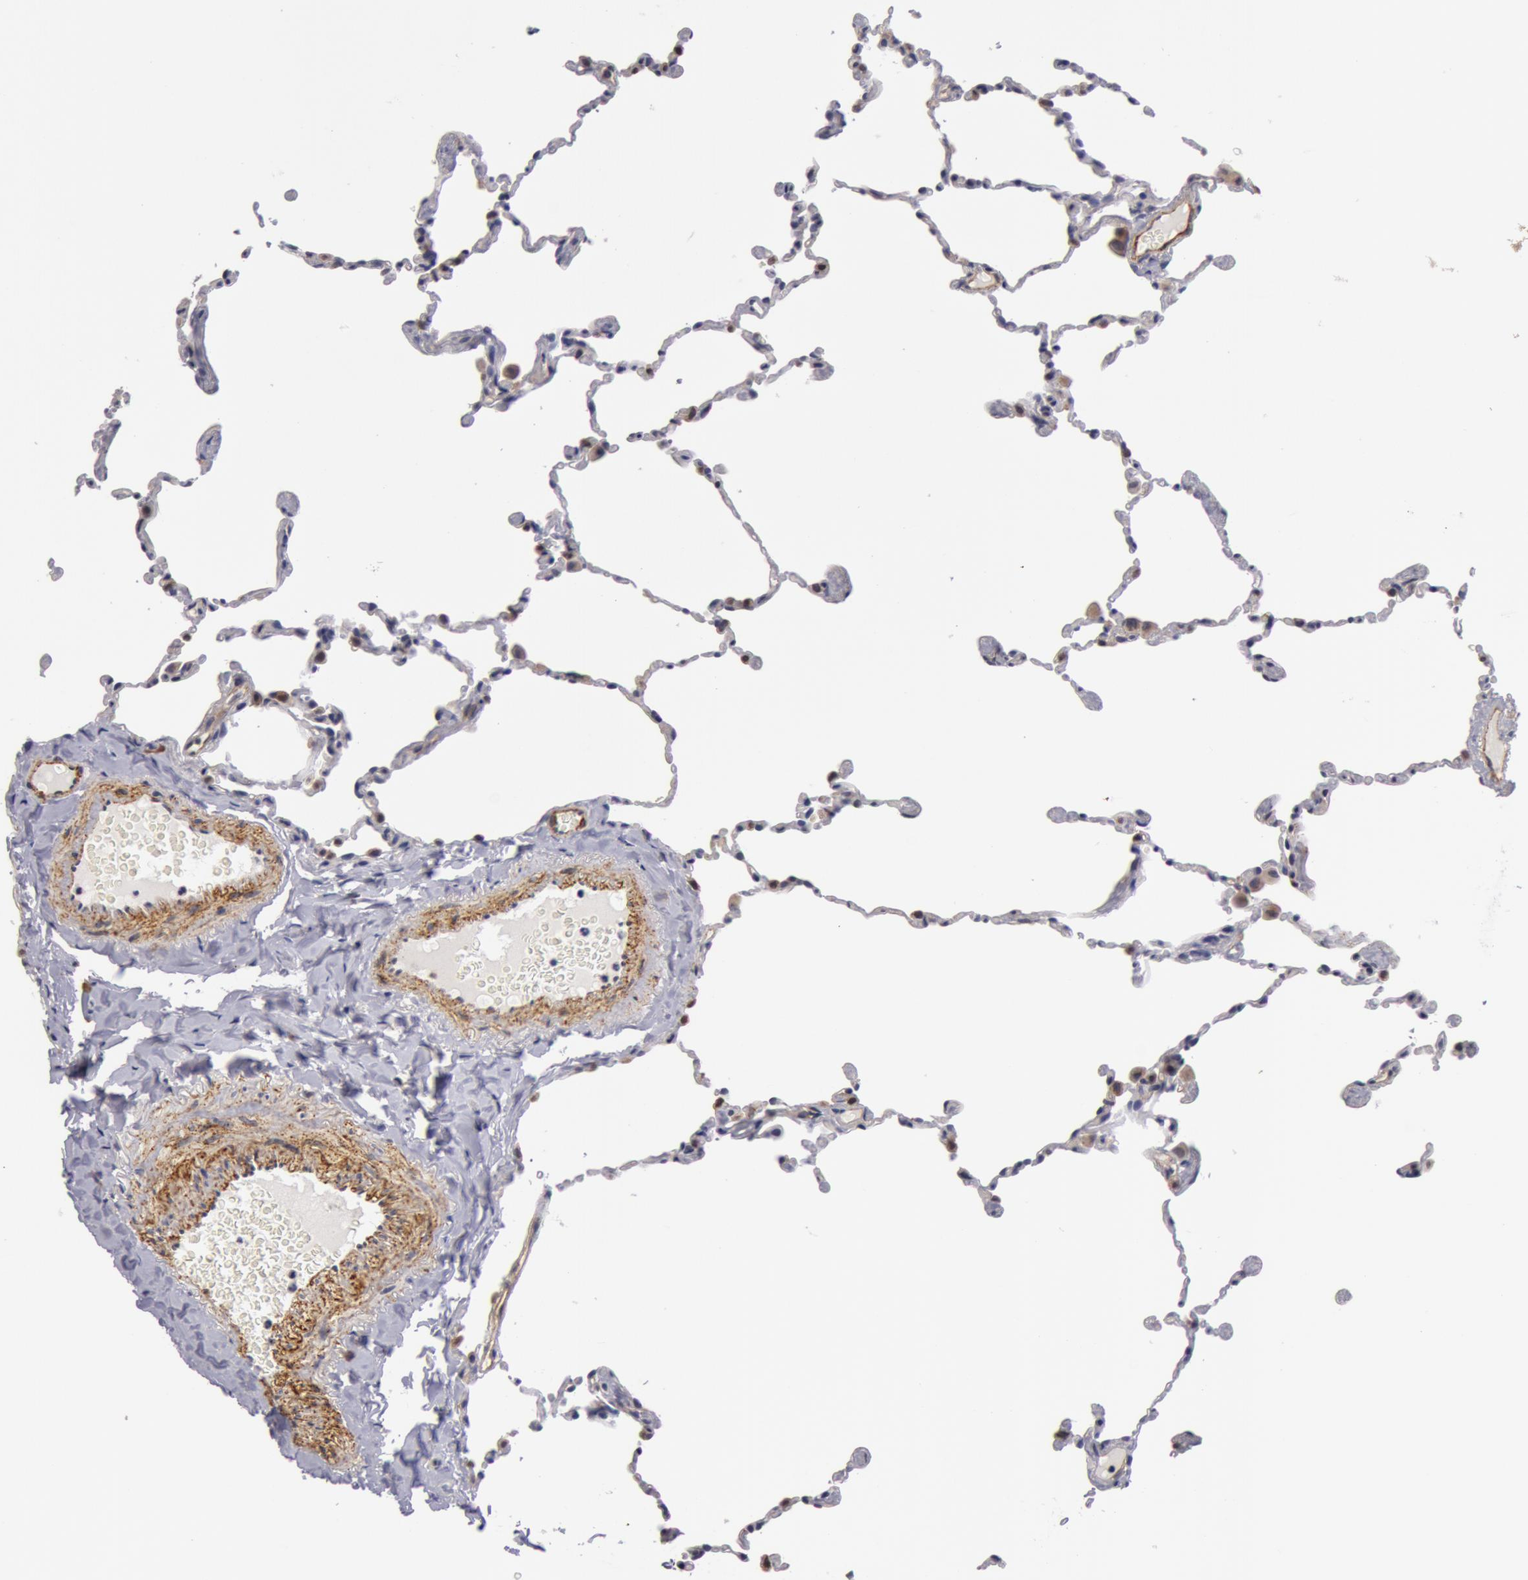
{"staining": {"intensity": "negative", "quantity": "none", "location": "none"}, "tissue": "lung", "cell_type": "Alveolar cells", "image_type": "normal", "snomed": [{"axis": "morphology", "description": "Normal tissue, NOS"}, {"axis": "topography", "description": "Lung"}], "caption": "The histopathology image displays no staining of alveolar cells in normal lung. Brightfield microscopy of immunohistochemistry stained with DAB (brown) and hematoxylin (blue), captured at high magnification.", "gene": "IL23A", "patient": {"sex": "female", "age": 61}}